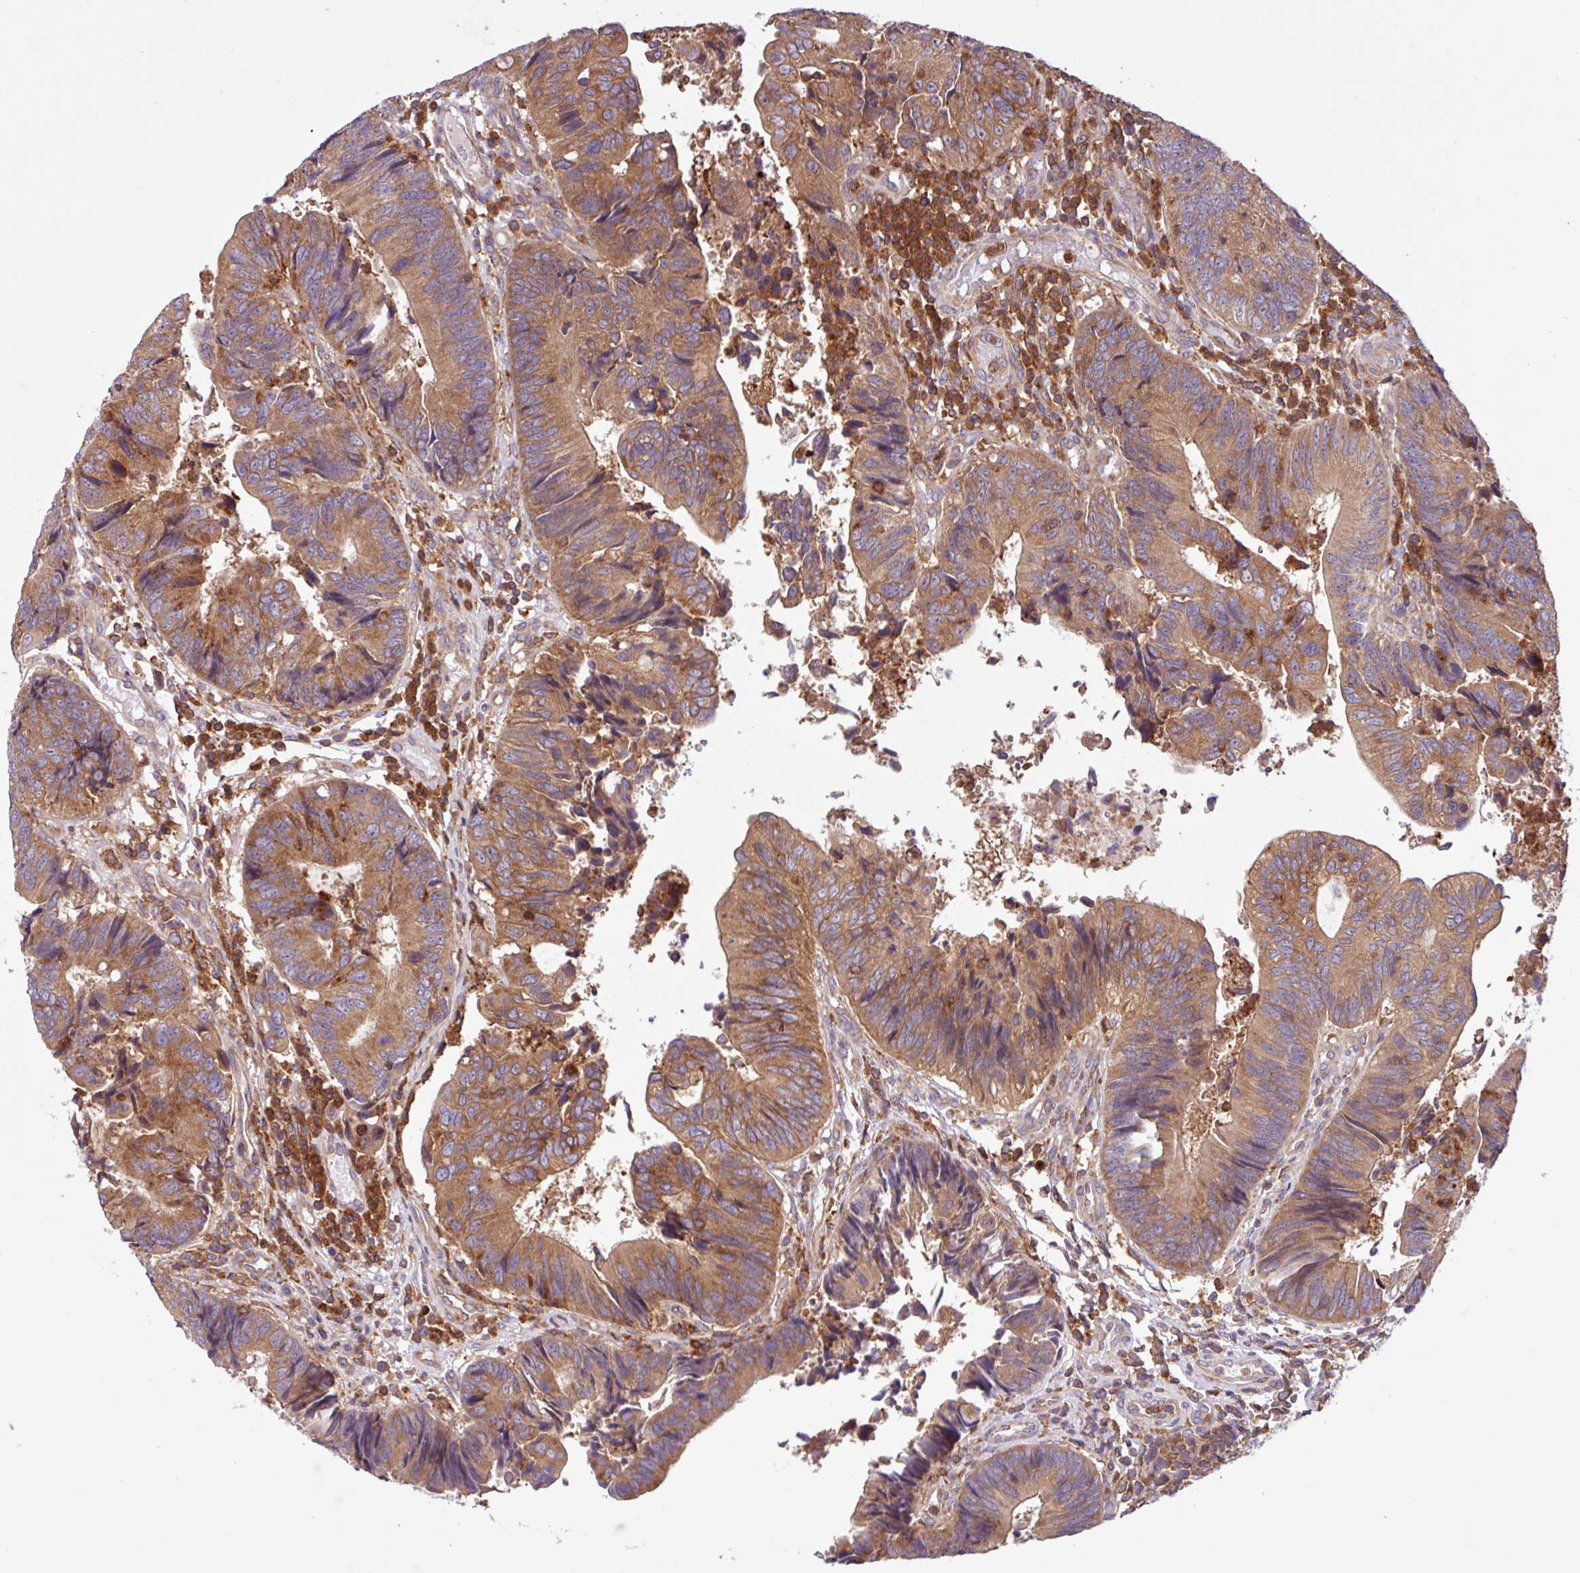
{"staining": {"intensity": "moderate", "quantity": ">75%", "location": "cytoplasmic/membranous"}, "tissue": "colorectal cancer", "cell_type": "Tumor cells", "image_type": "cancer", "snomed": [{"axis": "morphology", "description": "Adenocarcinoma, NOS"}, {"axis": "topography", "description": "Colon"}], "caption": "Colorectal cancer stained with DAB immunohistochemistry (IHC) shows medium levels of moderate cytoplasmic/membranous positivity in about >75% of tumor cells. (Brightfield microscopy of DAB IHC at high magnification).", "gene": "ACTR3", "patient": {"sex": "female", "age": 67}}